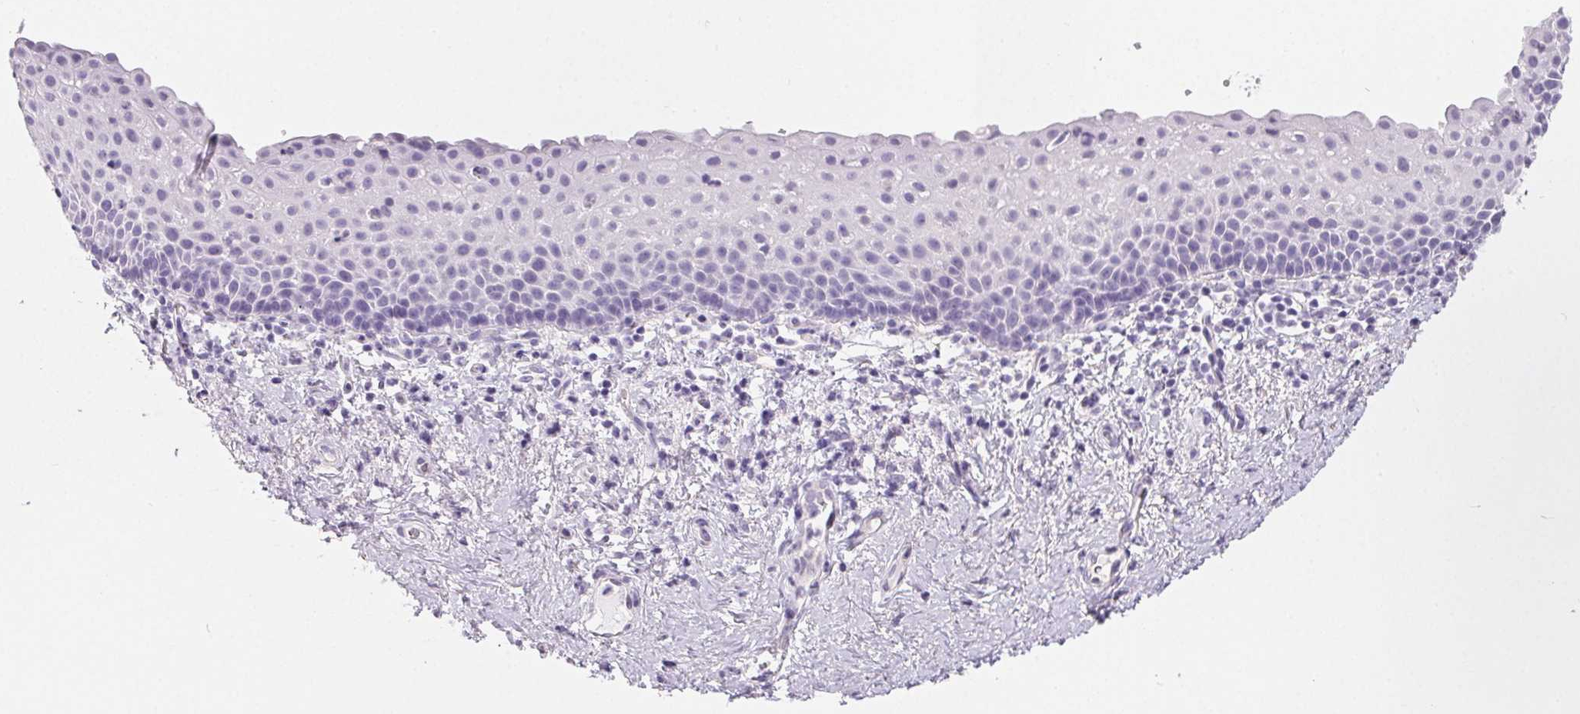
{"staining": {"intensity": "negative", "quantity": "none", "location": "none"}, "tissue": "vagina", "cell_type": "Squamous epithelial cells", "image_type": "normal", "snomed": [{"axis": "morphology", "description": "Normal tissue, NOS"}, {"axis": "topography", "description": "Vagina"}], "caption": "Vagina was stained to show a protein in brown. There is no significant staining in squamous epithelial cells. (Stains: DAB IHC with hematoxylin counter stain, Microscopy: brightfield microscopy at high magnification).", "gene": "PRSS1", "patient": {"sex": "female", "age": 61}}